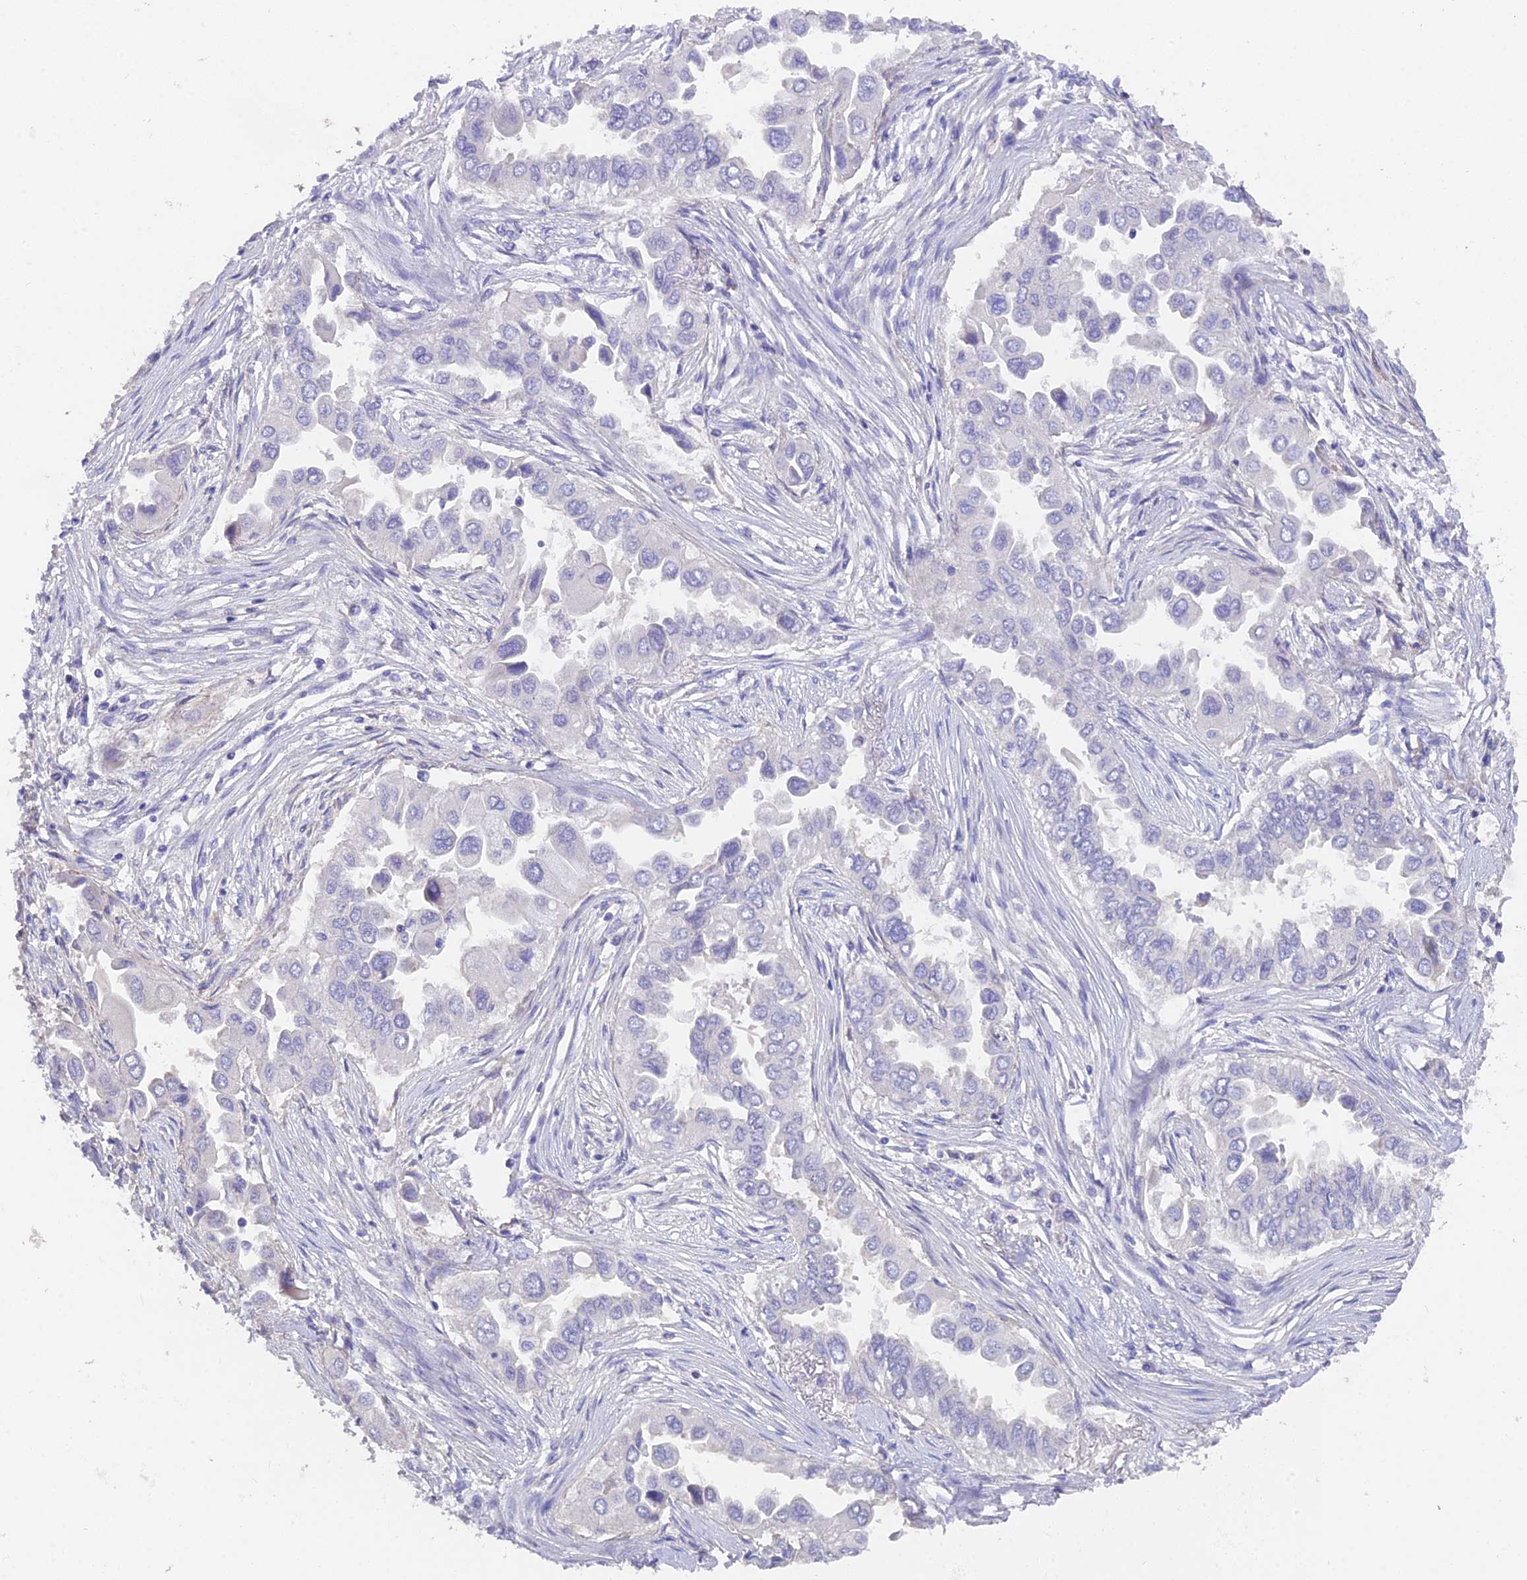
{"staining": {"intensity": "negative", "quantity": "none", "location": "none"}, "tissue": "lung cancer", "cell_type": "Tumor cells", "image_type": "cancer", "snomed": [{"axis": "morphology", "description": "Adenocarcinoma, NOS"}, {"axis": "topography", "description": "Lung"}], "caption": "A high-resolution image shows immunohistochemistry staining of adenocarcinoma (lung), which reveals no significant expression in tumor cells. (DAB immunohistochemistry (IHC) visualized using brightfield microscopy, high magnification).", "gene": "FAM168B", "patient": {"sex": "female", "age": 76}}